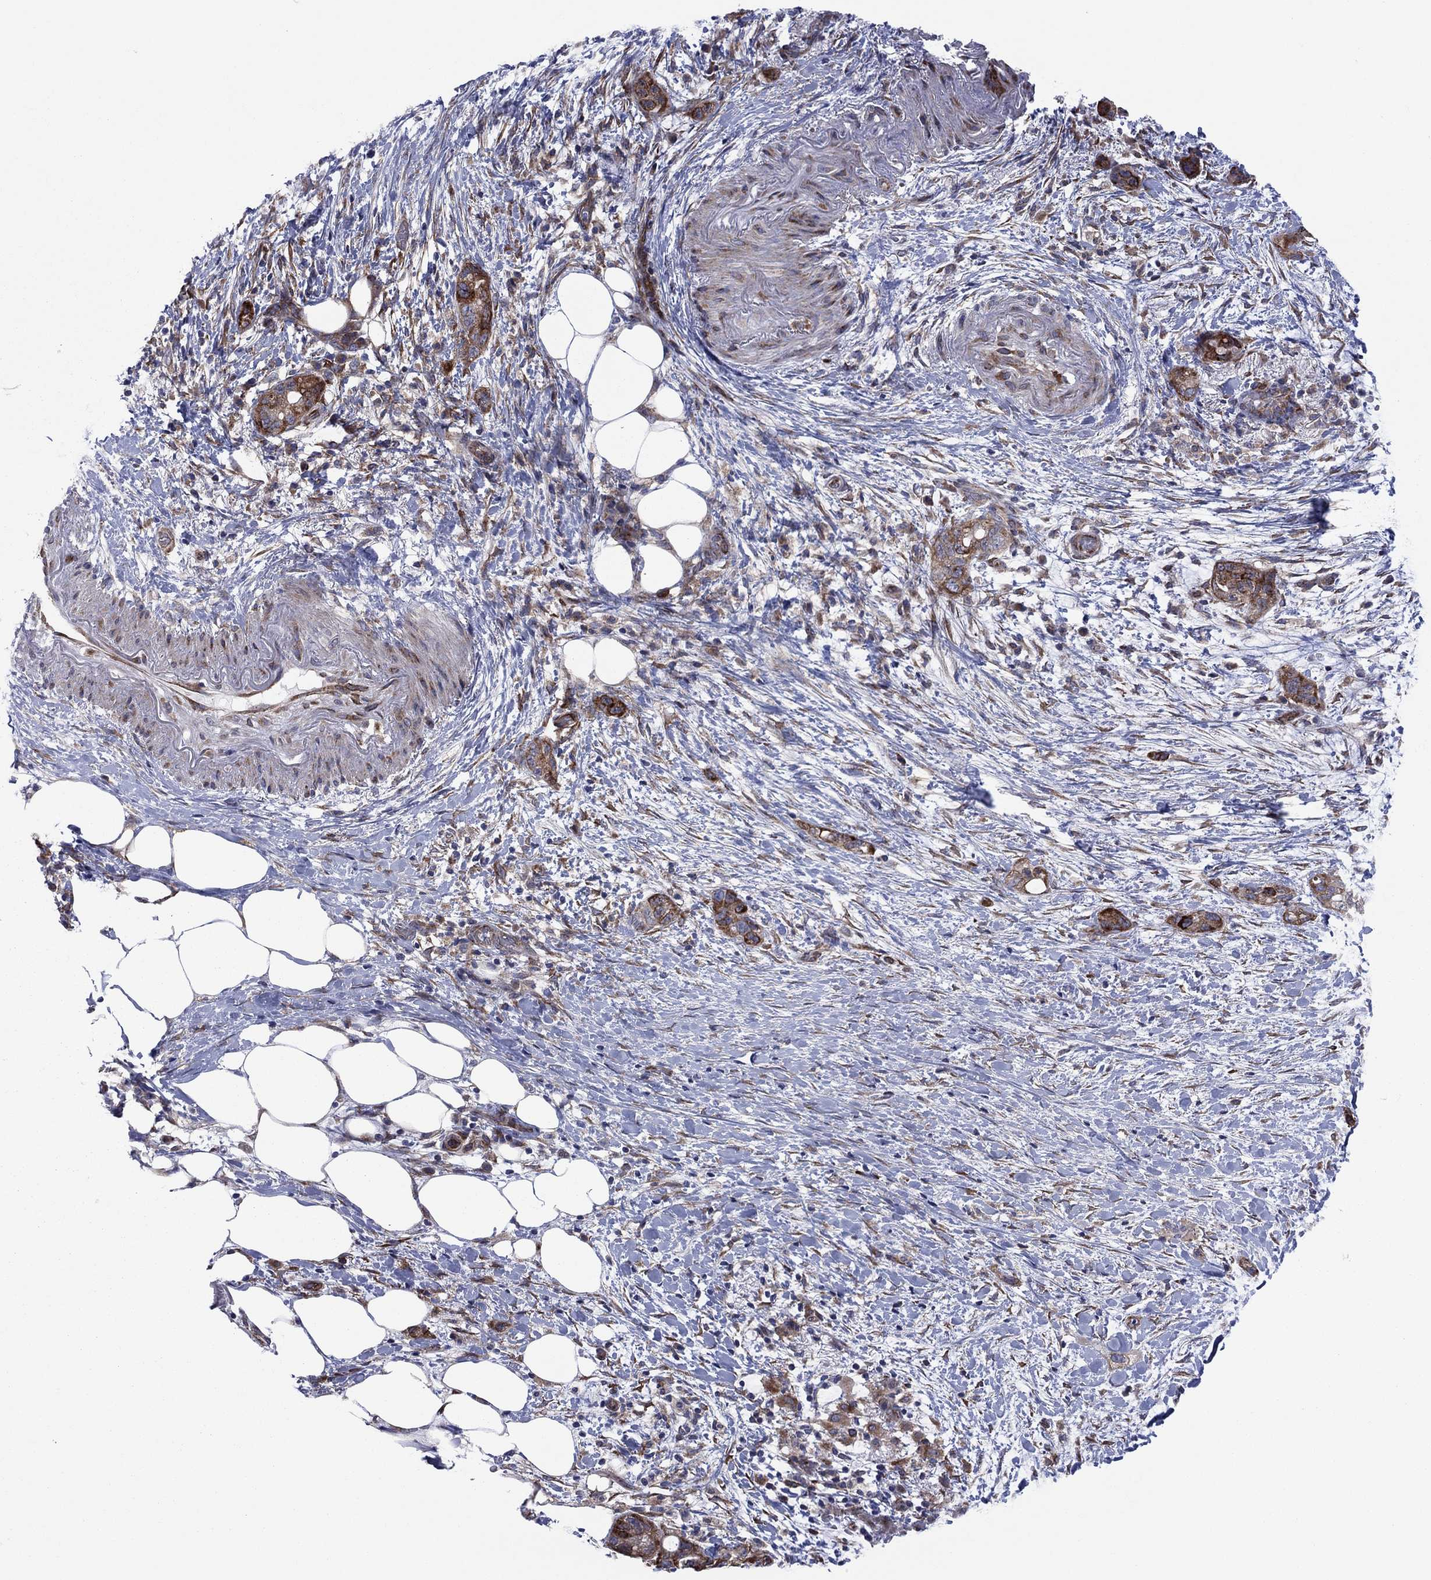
{"staining": {"intensity": "strong", "quantity": "25%-75%", "location": "cytoplasmic/membranous"}, "tissue": "pancreatic cancer", "cell_type": "Tumor cells", "image_type": "cancer", "snomed": [{"axis": "morphology", "description": "Adenocarcinoma, NOS"}, {"axis": "topography", "description": "Pancreas"}], "caption": "IHC staining of adenocarcinoma (pancreatic), which displays high levels of strong cytoplasmic/membranous expression in about 25%-75% of tumor cells indicating strong cytoplasmic/membranous protein staining. The staining was performed using DAB (3,3'-diaminobenzidine) (brown) for protein detection and nuclei were counterstained in hematoxylin (blue).", "gene": "GPR155", "patient": {"sex": "female", "age": 72}}